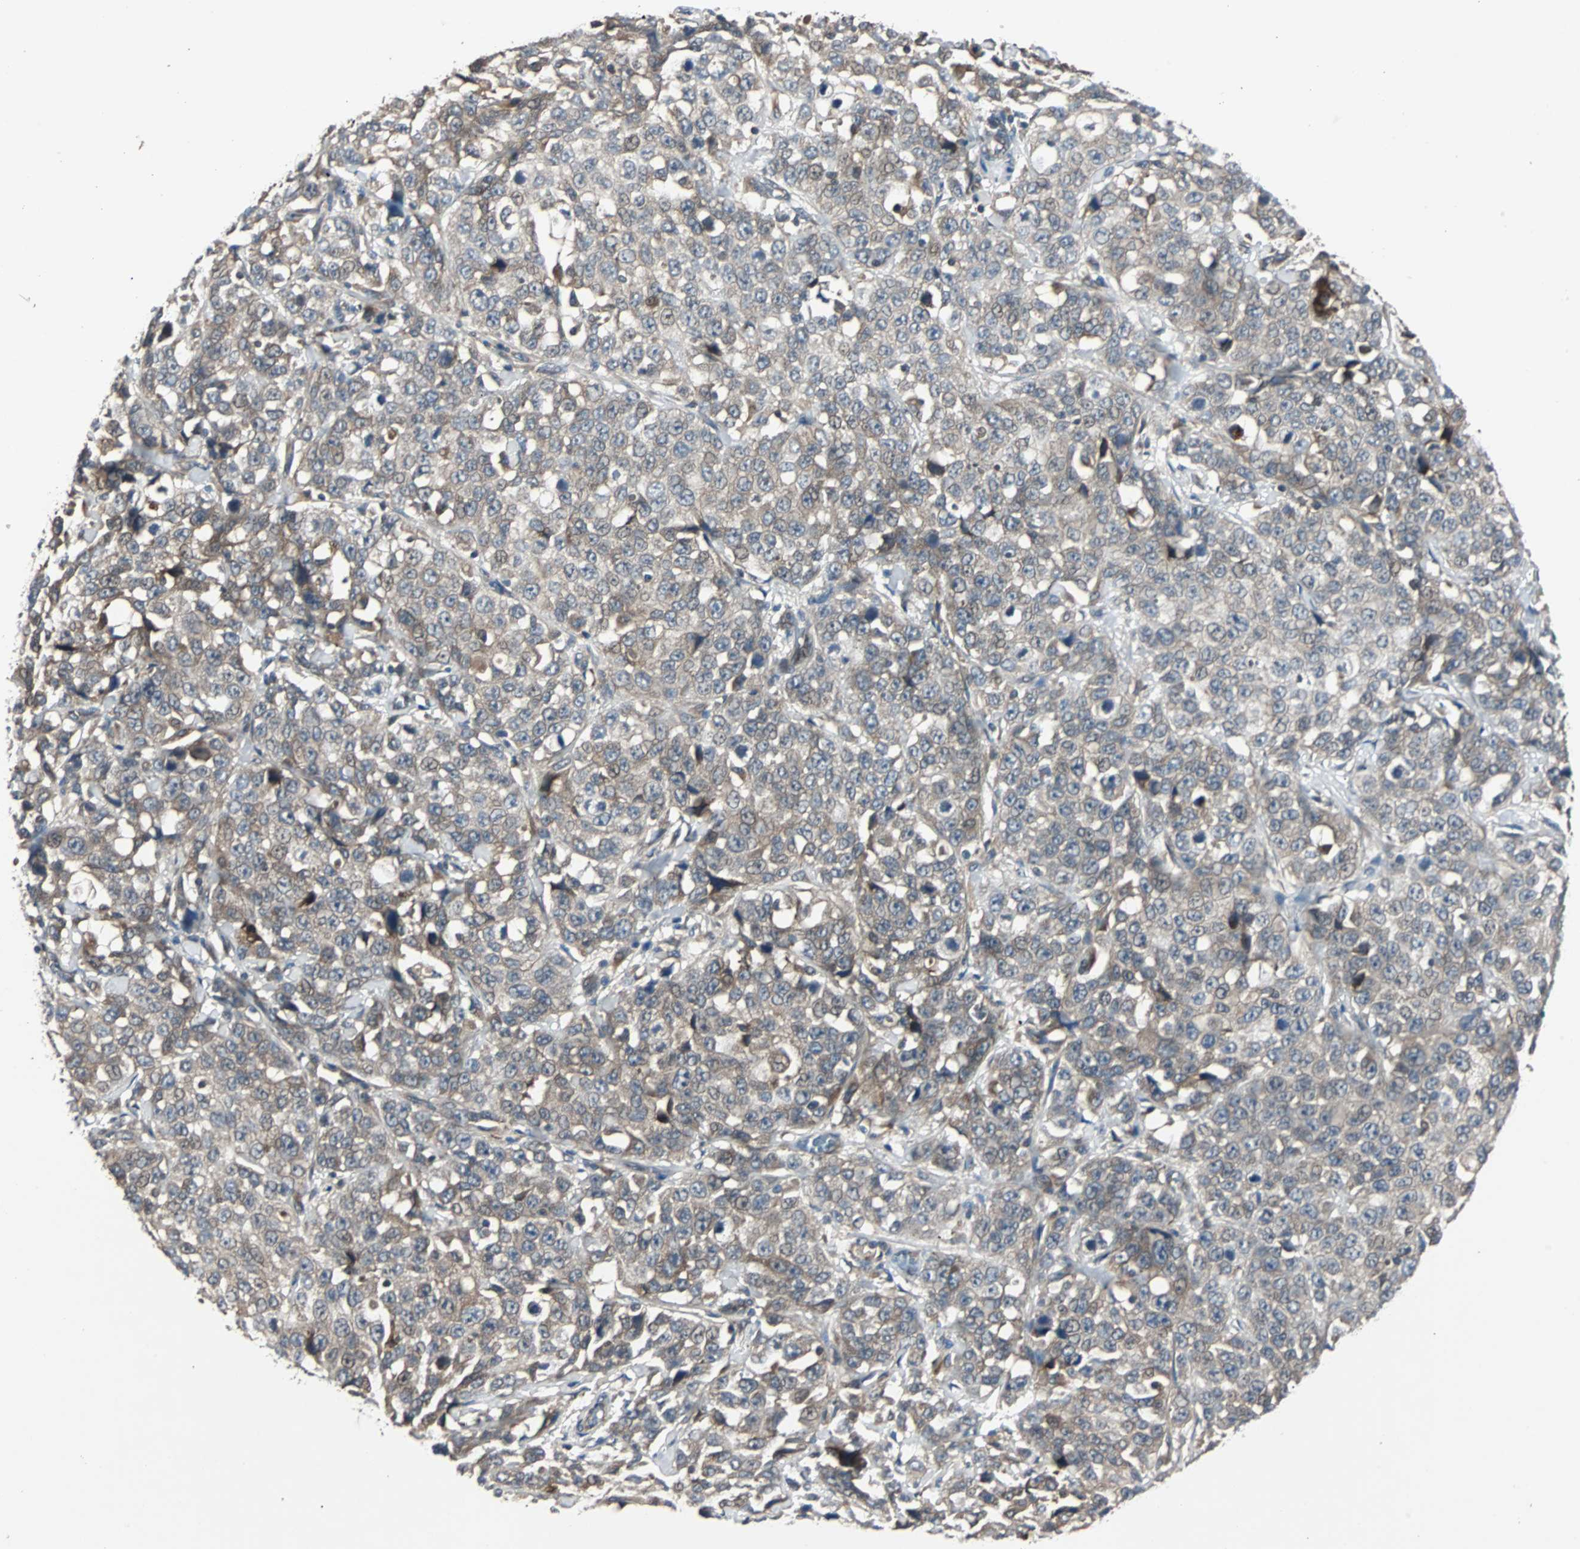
{"staining": {"intensity": "moderate", "quantity": ">75%", "location": "cytoplasmic/membranous"}, "tissue": "stomach cancer", "cell_type": "Tumor cells", "image_type": "cancer", "snomed": [{"axis": "morphology", "description": "Normal tissue, NOS"}, {"axis": "morphology", "description": "Adenocarcinoma, NOS"}, {"axis": "topography", "description": "Stomach"}], "caption": "Stomach adenocarcinoma stained with IHC demonstrates moderate cytoplasmic/membranous positivity in about >75% of tumor cells.", "gene": "ARF1", "patient": {"sex": "male", "age": 48}}